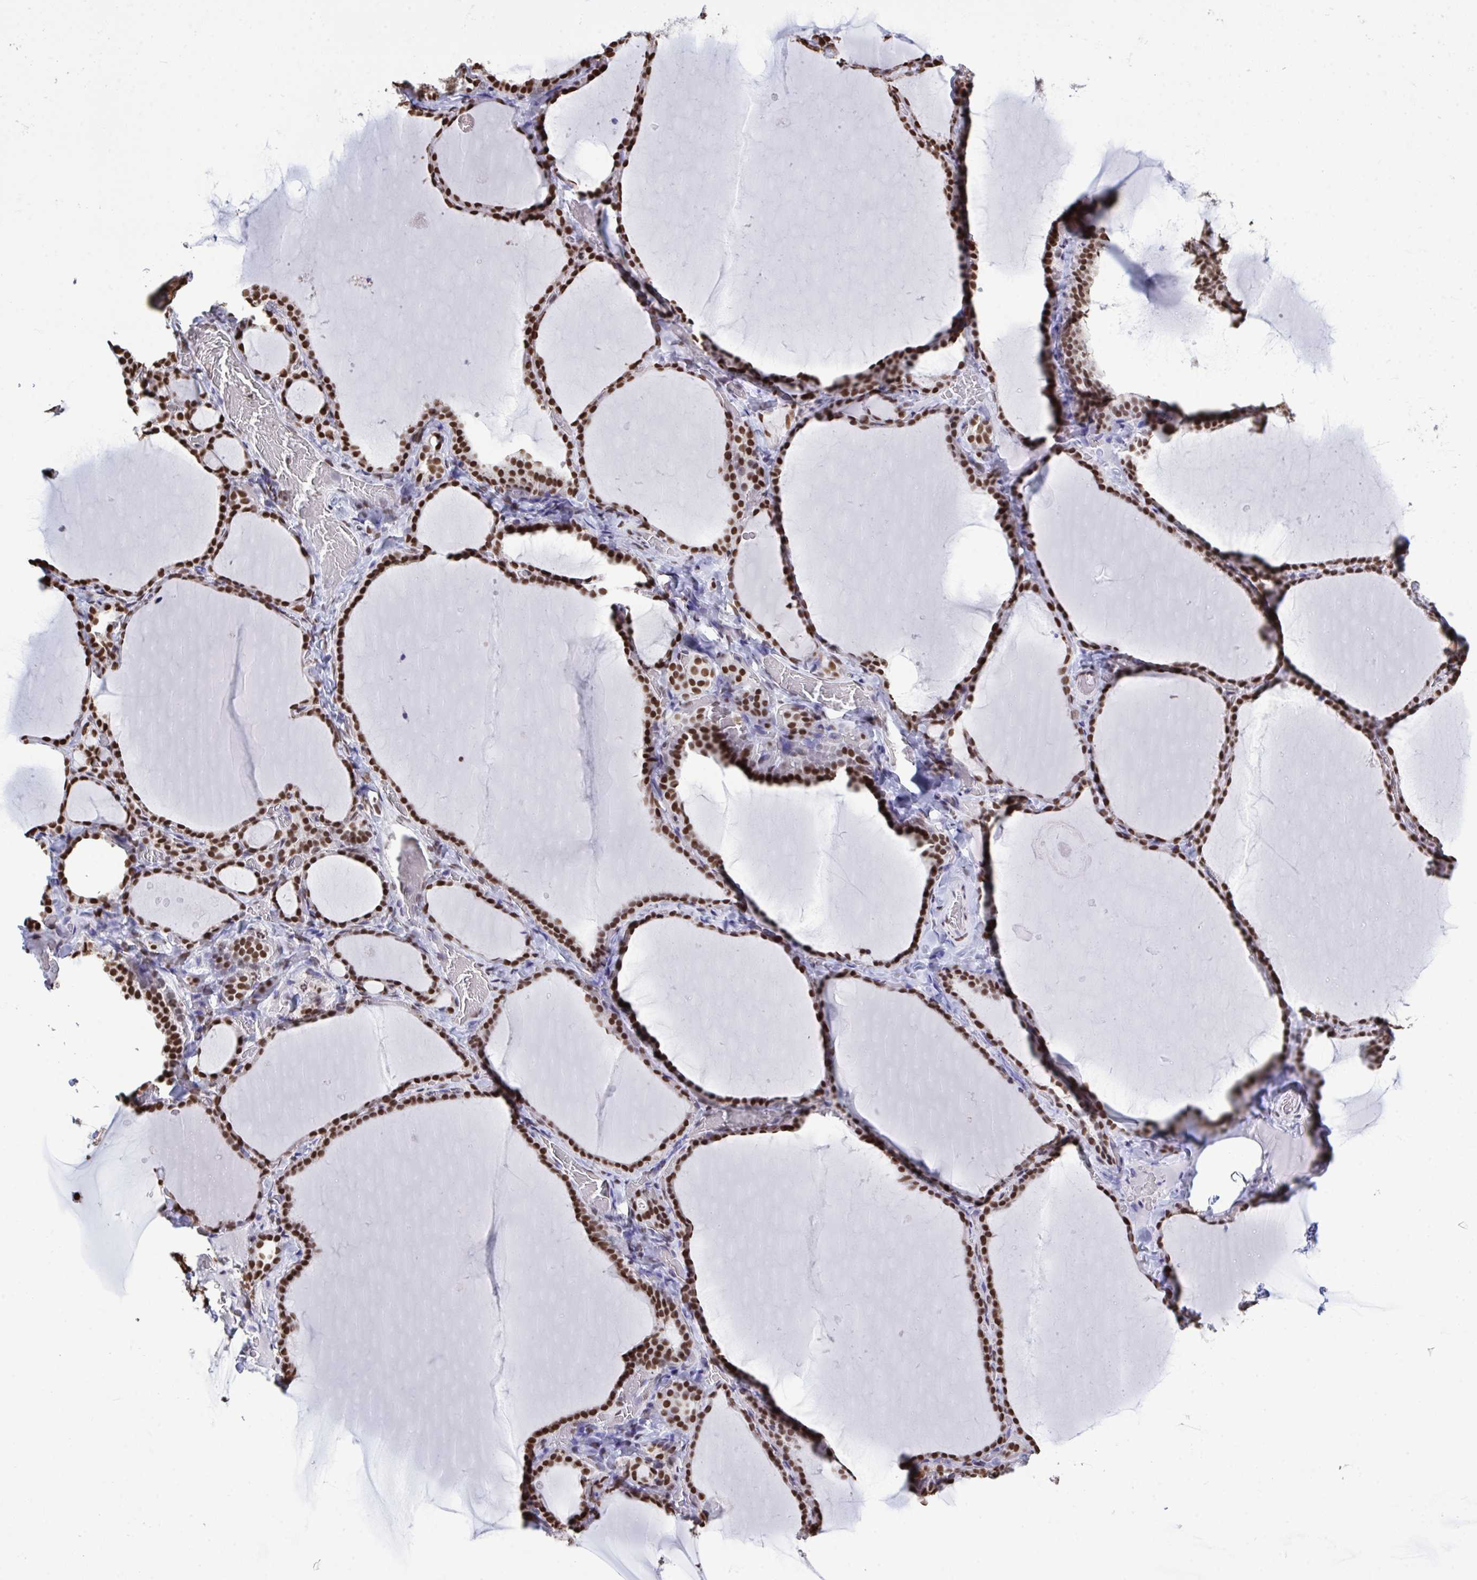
{"staining": {"intensity": "strong", "quantity": ">75%", "location": "nuclear"}, "tissue": "thyroid gland", "cell_type": "Glandular cells", "image_type": "normal", "snomed": [{"axis": "morphology", "description": "Normal tissue, NOS"}, {"axis": "topography", "description": "Thyroid gland"}], "caption": "A brown stain shows strong nuclear positivity of a protein in glandular cells of normal human thyroid gland. (DAB = brown stain, brightfield microscopy at high magnification).", "gene": "HNRNPDL", "patient": {"sex": "female", "age": 22}}